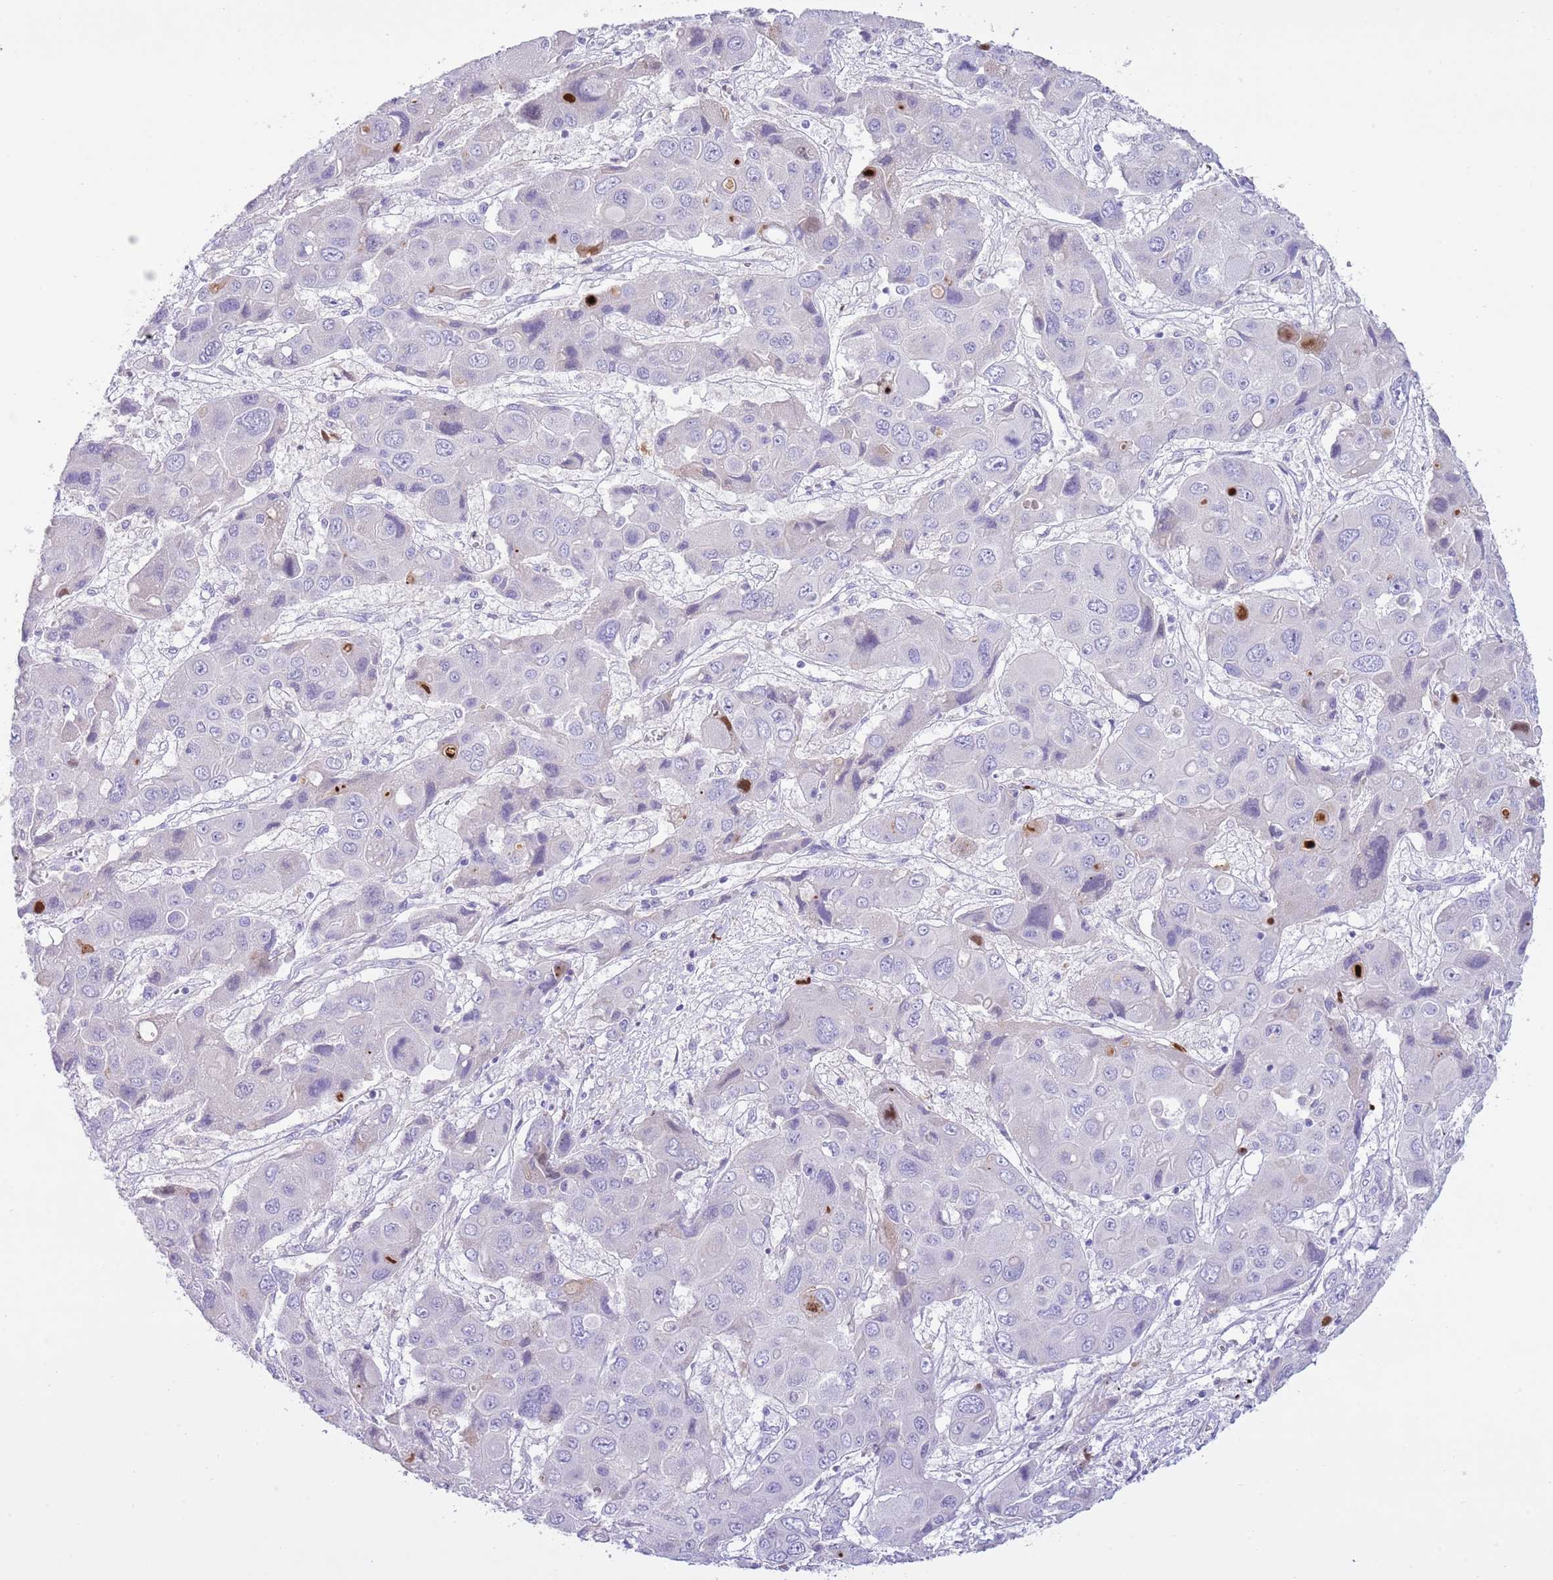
{"staining": {"intensity": "negative", "quantity": "none", "location": "none"}, "tissue": "liver cancer", "cell_type": "Tumor cells", "image_type": "cancer", "snomed": [{"axis": "morphology", "description": "Cholangiocarcinoma"}, {"axis": "topography", "description": "Liver"}], "caption": "Tumor cells show no significant expression in cholangiocarcinoma (liver).", "gene": "CLEC2A", "patient": {"sex": "male", "age": 67}}